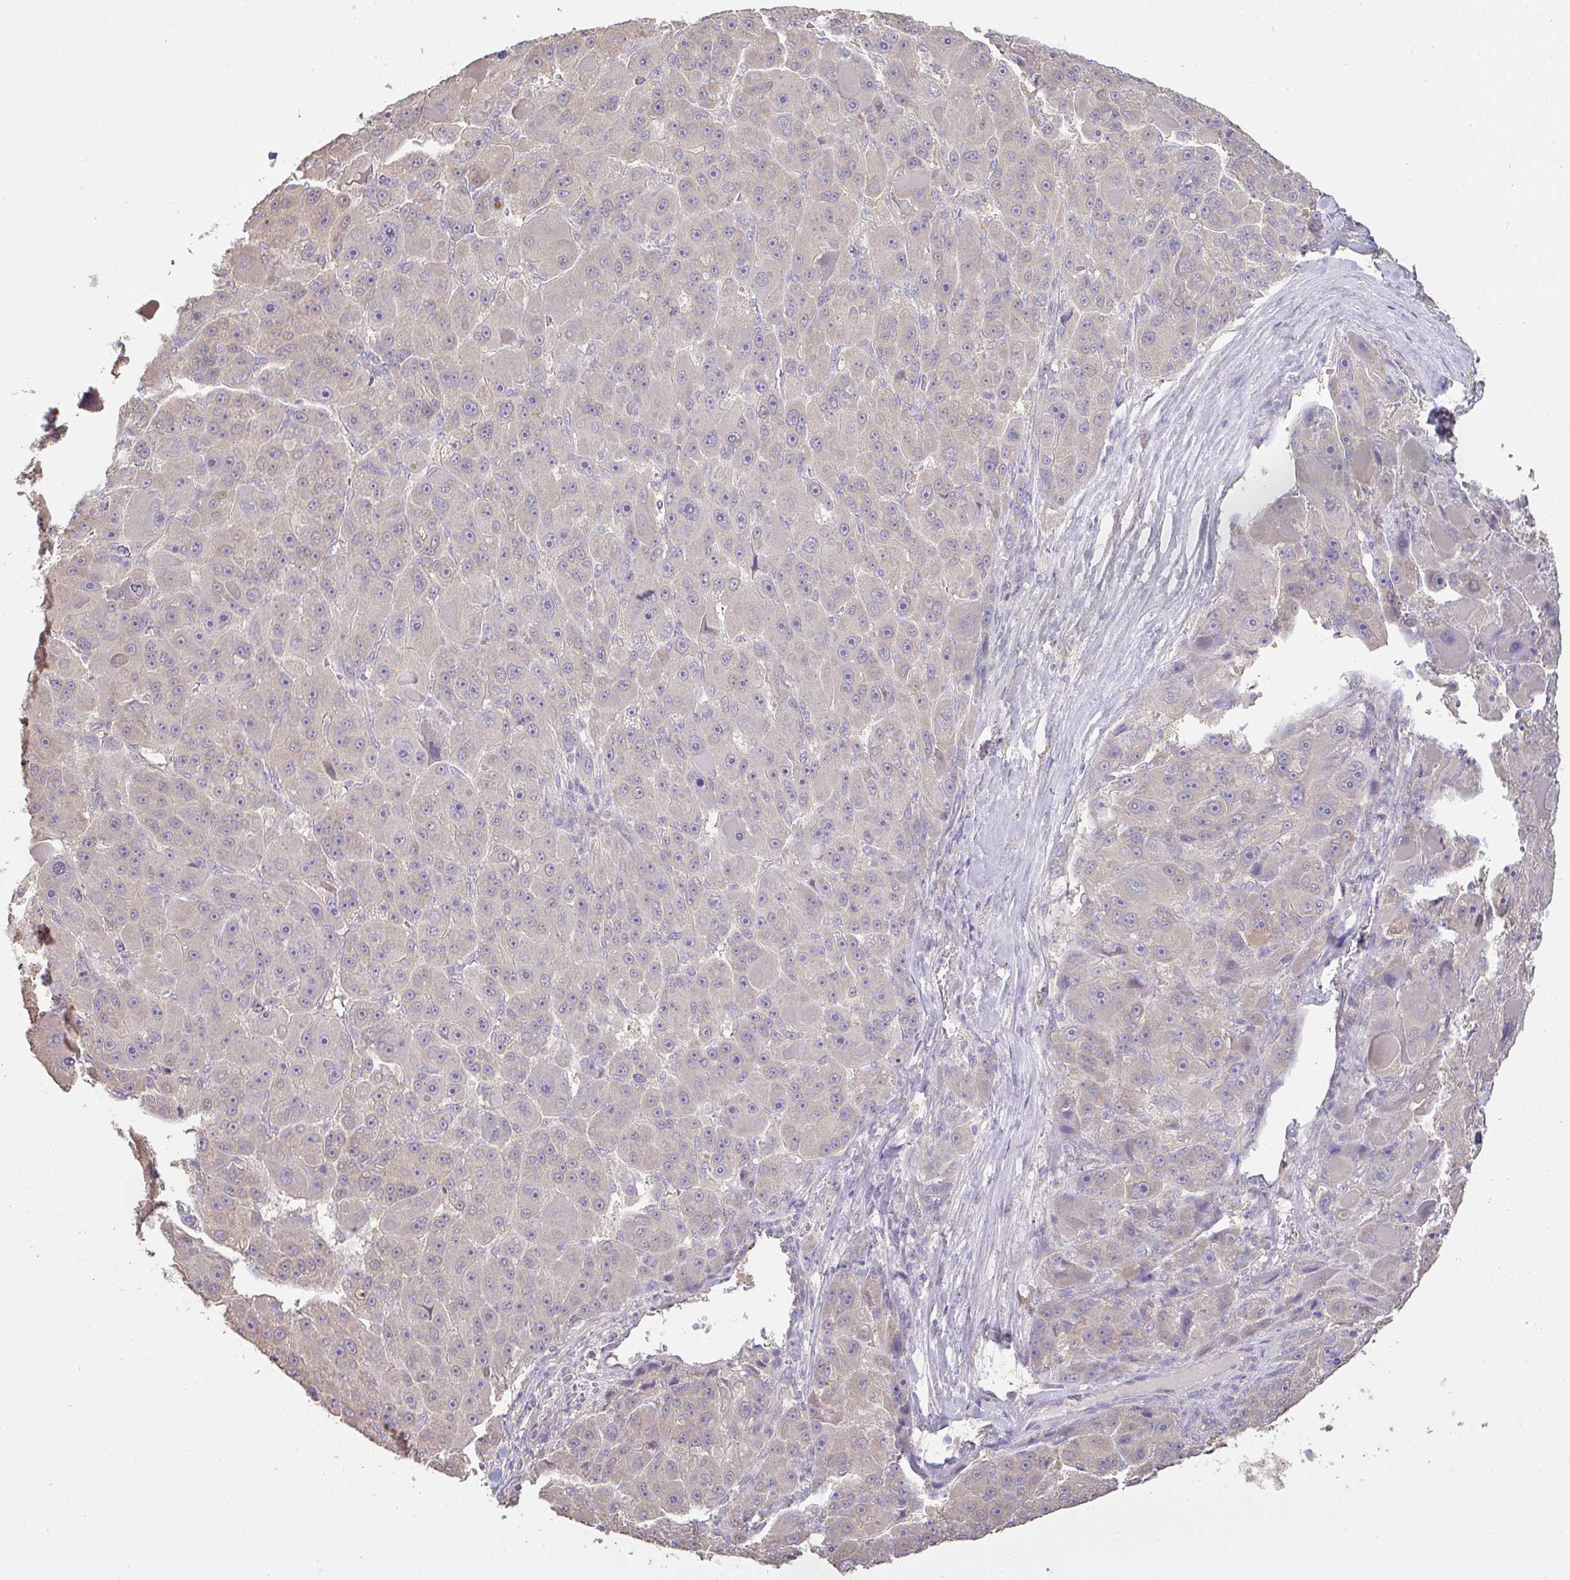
{"staining": {"intensity": "negative", "quantity": "none", "location": "none"}, "tissue": "liver cancer", "cell_type": "Tumor cells", "image_type": "cancer", "snomed": [{"axis": "morphology", "description": "Carcinoma, Hepatocellular, NOS"}, {"axis": "topography", "description": "Liver"}], "caption": "This histopathology image is of liver hepatocellular carcinoma stained with IHC to label a protein in brown with the nuclei are counter-stained blue. There is no expression in tumor cells. (DAB (3,3'-diaminobenzidine) IHC, high magnification).", "gene": "BRINP3", "patient": {"sex": "male", "age": 76}}